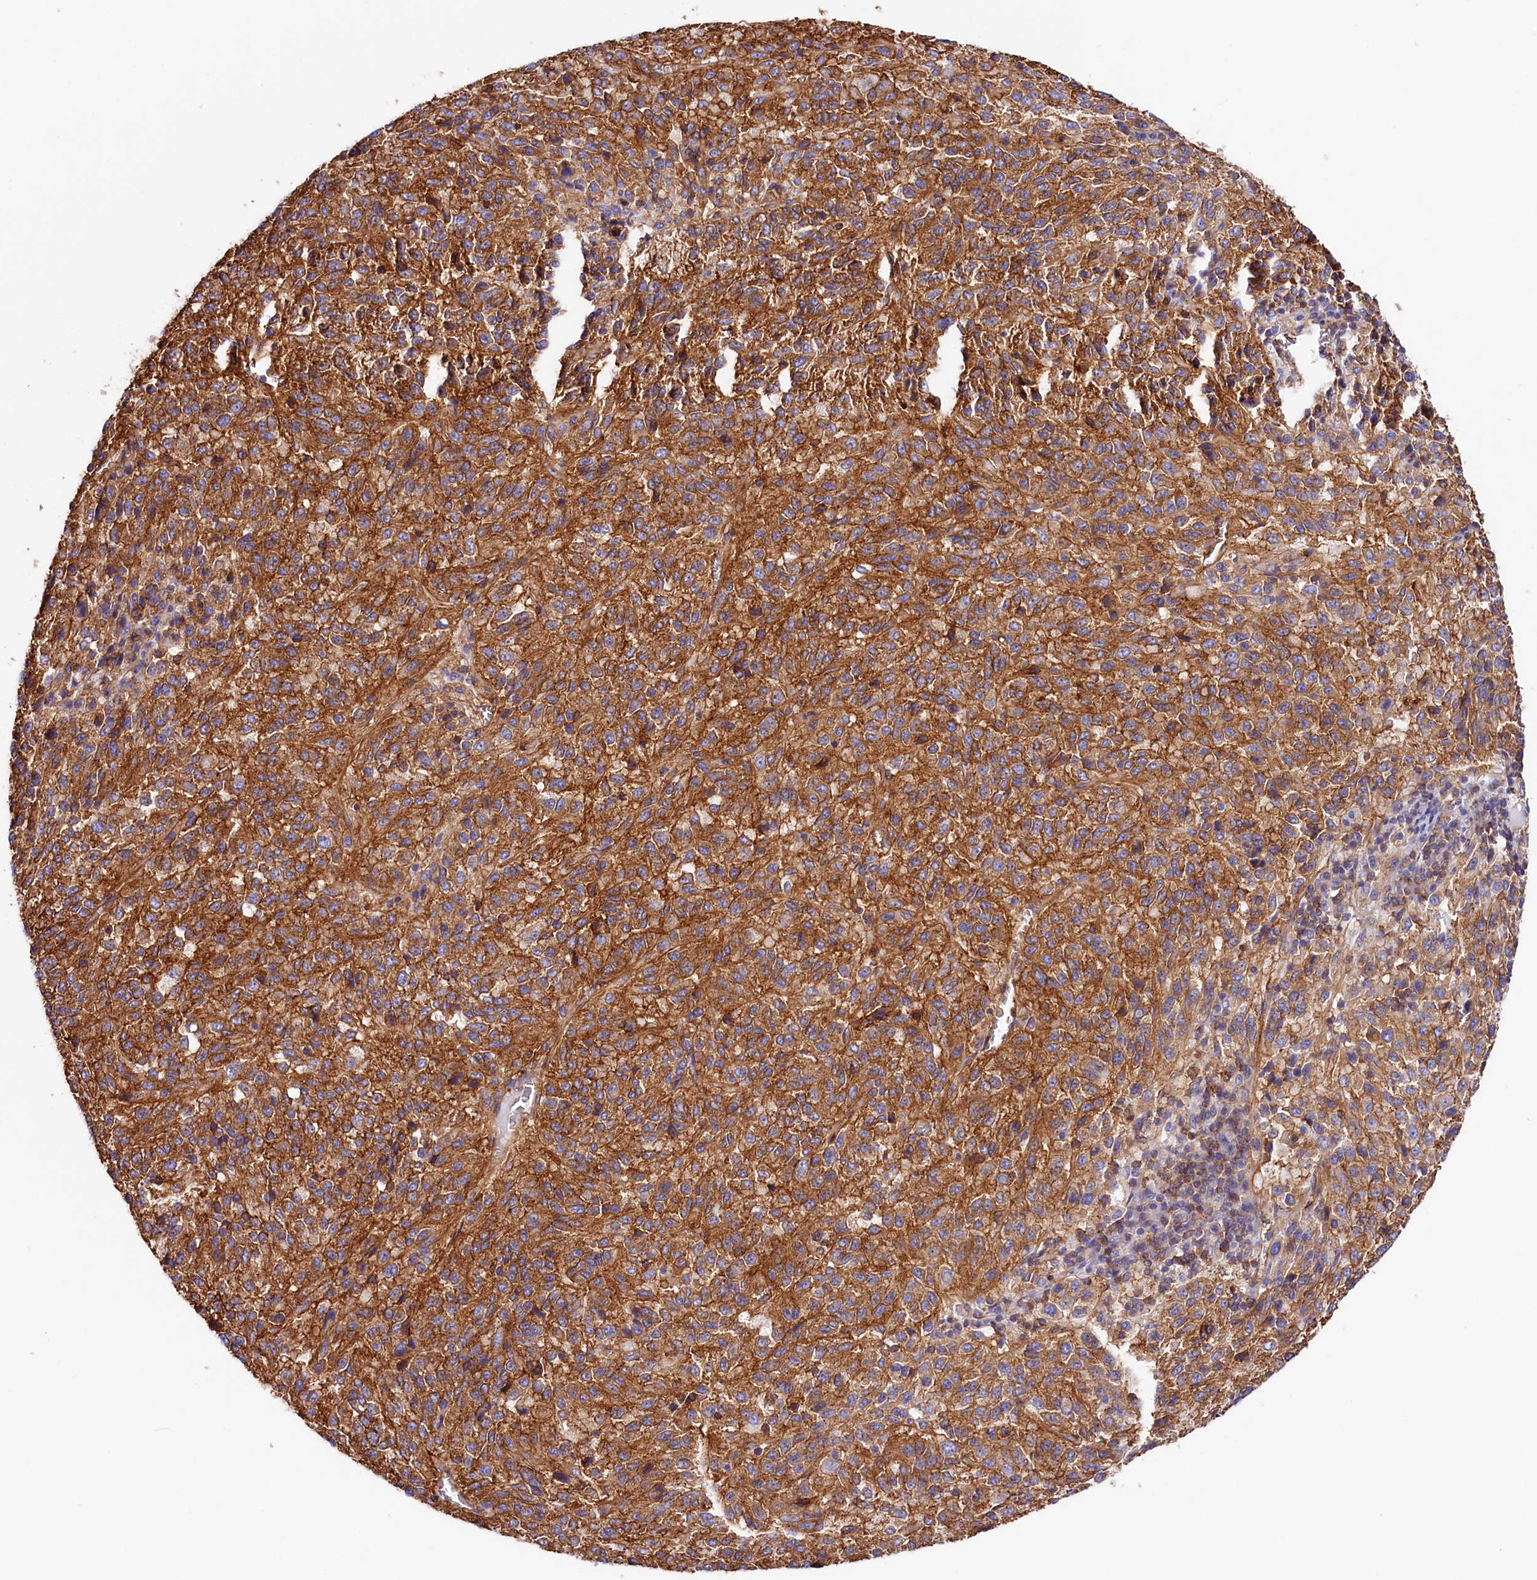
{"staining": {"intensity": "strong", "quantity": ">75%", "location": "cytoplasmic/membranous"}, "tissue": "melanoma", "cell_type": "Tumor cells", "image_type": "cancer", "snomed": [{"axis": "morphology", "description": "Malignant melanoma, Metastatic site"}, {"axis": "topography", "description": "Lung"}], "caption": "Immunohistochemistry (IHC) micrograph of human malignant melanoma (metastatic site) stained for a protein (brown), which reveals high levels of strong cytoplasmic/membranous staining in approximately >75% of tumor cells.", "gene": "ATP2B4", "patient": {"sex": "male", "age": 64}}